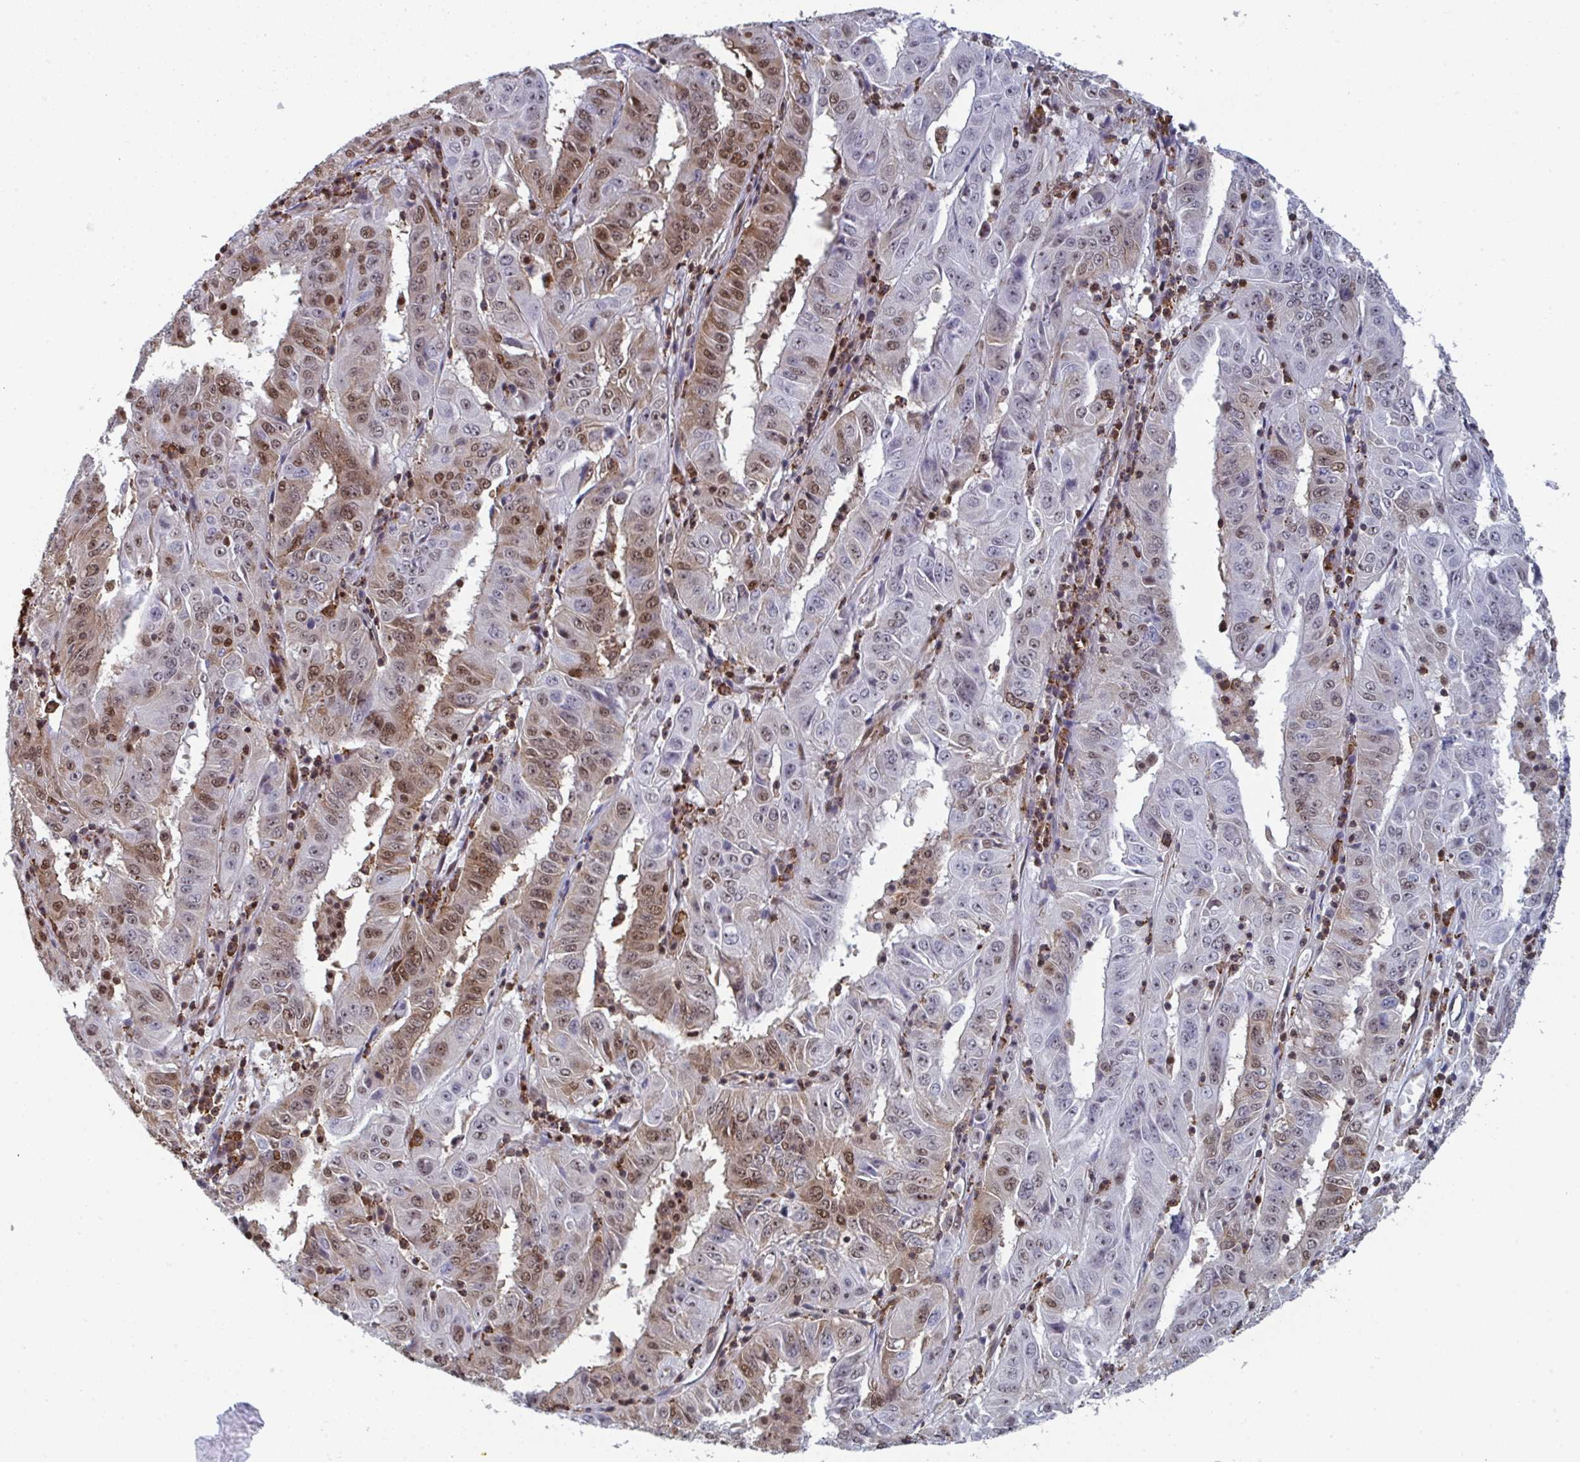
{"staining": {"intensity": "moderate", "quantity": "25%-75%", "location": "nuclear"}, "tissue": "pancreatic cancer", "cell_type": "Tumor cells", "image_type": "cancer", "snomed": [{"axis": "morphology", "description": "Adenocarcinoma, NOS"}, {"axis": "topography", "description": "Pancreas"}], "caption": "A brown stain shows moderate nuclear positivity of a protein in human pancreatic cancer (adenocarcinoma) tumor cells.", "gene": "GAR1", "patient": {"sex": "male", "age": 63}}